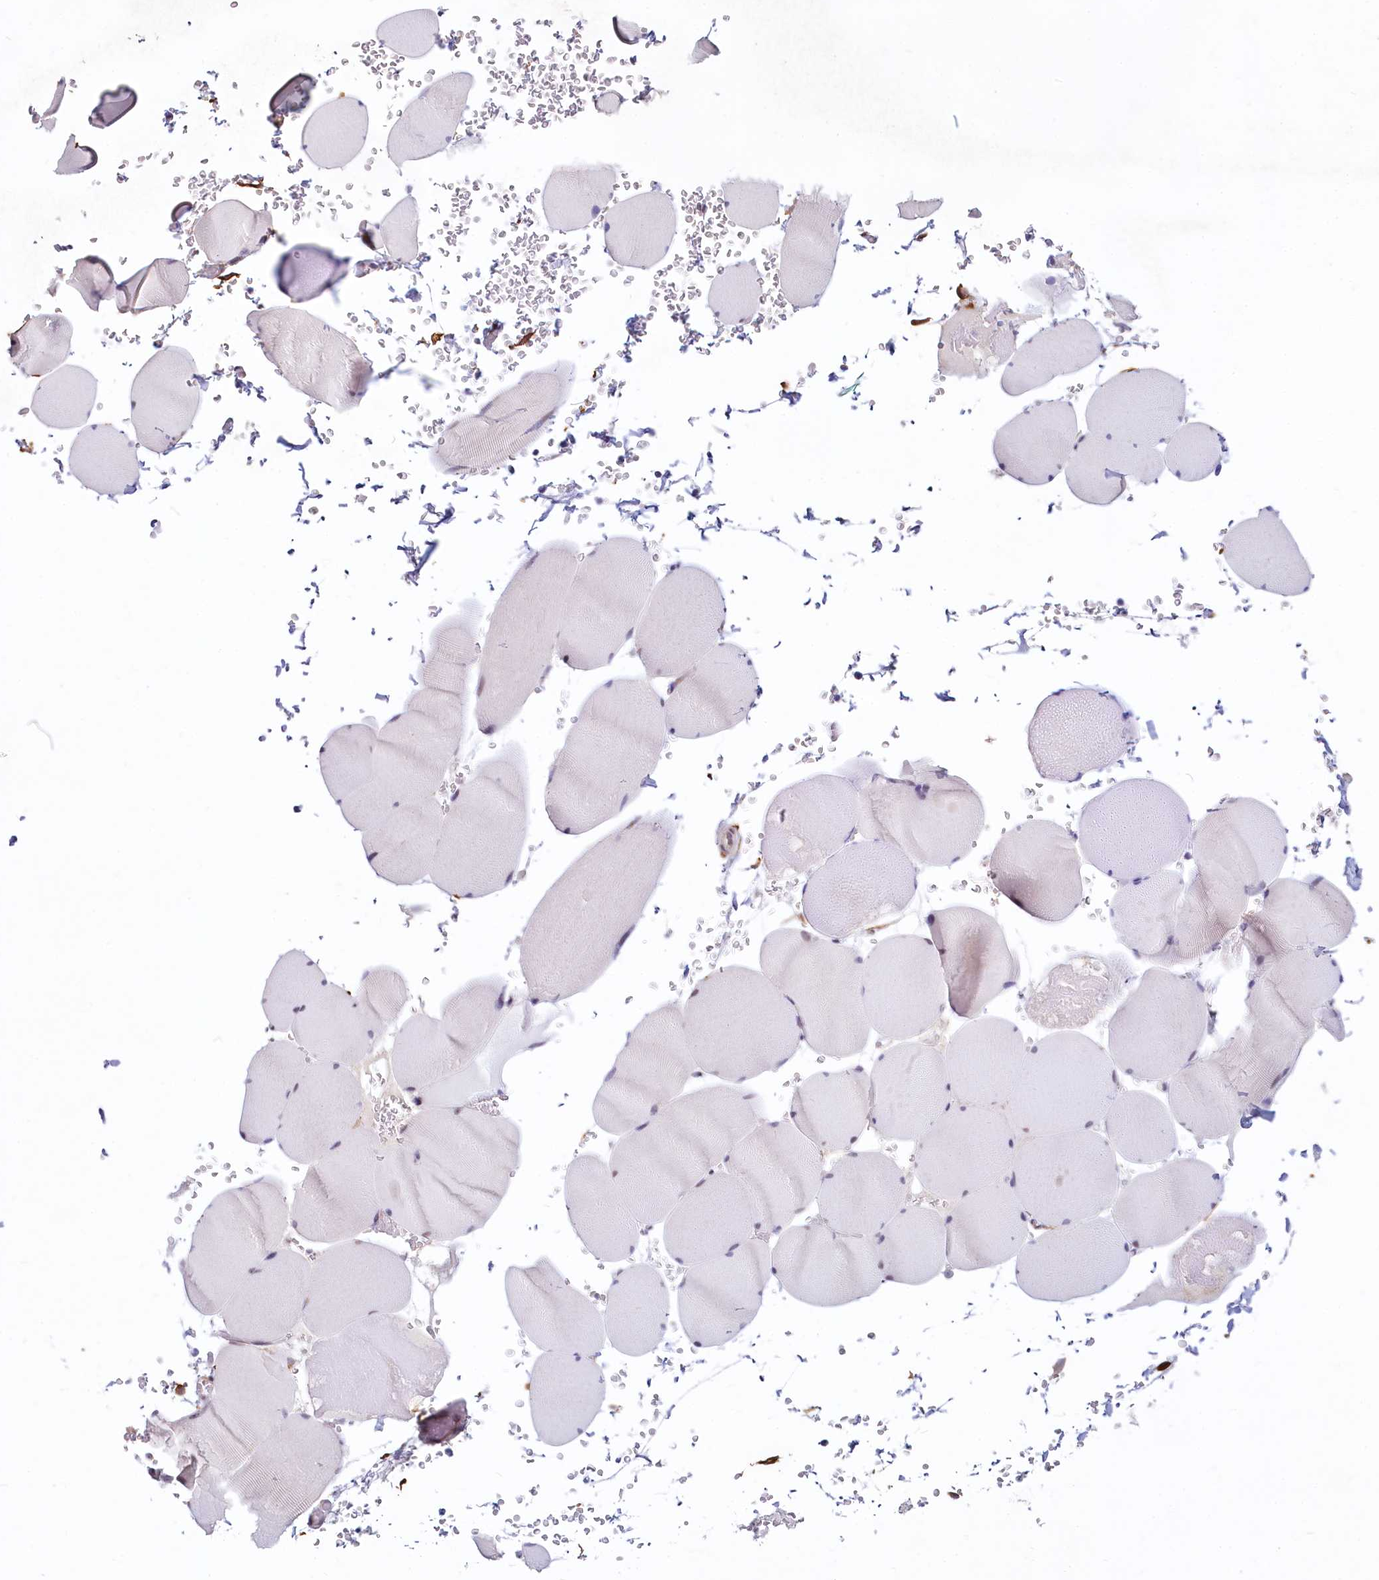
{"staining": {"intensity": "negative", "quantity": "none", "location": "none"}, "tissue": "skeletal muscle", "cell_type": "Myocytes", "image_type": "normal", "snomed": [{"axis": "morphology", "description": "Normal tissue, NOS"}, {"axis": "topography", "description": "Skeletal muscle"}, {"axis": "topography", "description": "Head-Neck"}], "caption": "Micrograph shows no protein staining in myocytes of normal skeletal muscle. (DAB (3,3'-diaminobenzidine) IHC visualized using brightfield microscopy, high magnification).", "gene": "PROCR", "patient": {"sex": "male", "age": 66}}